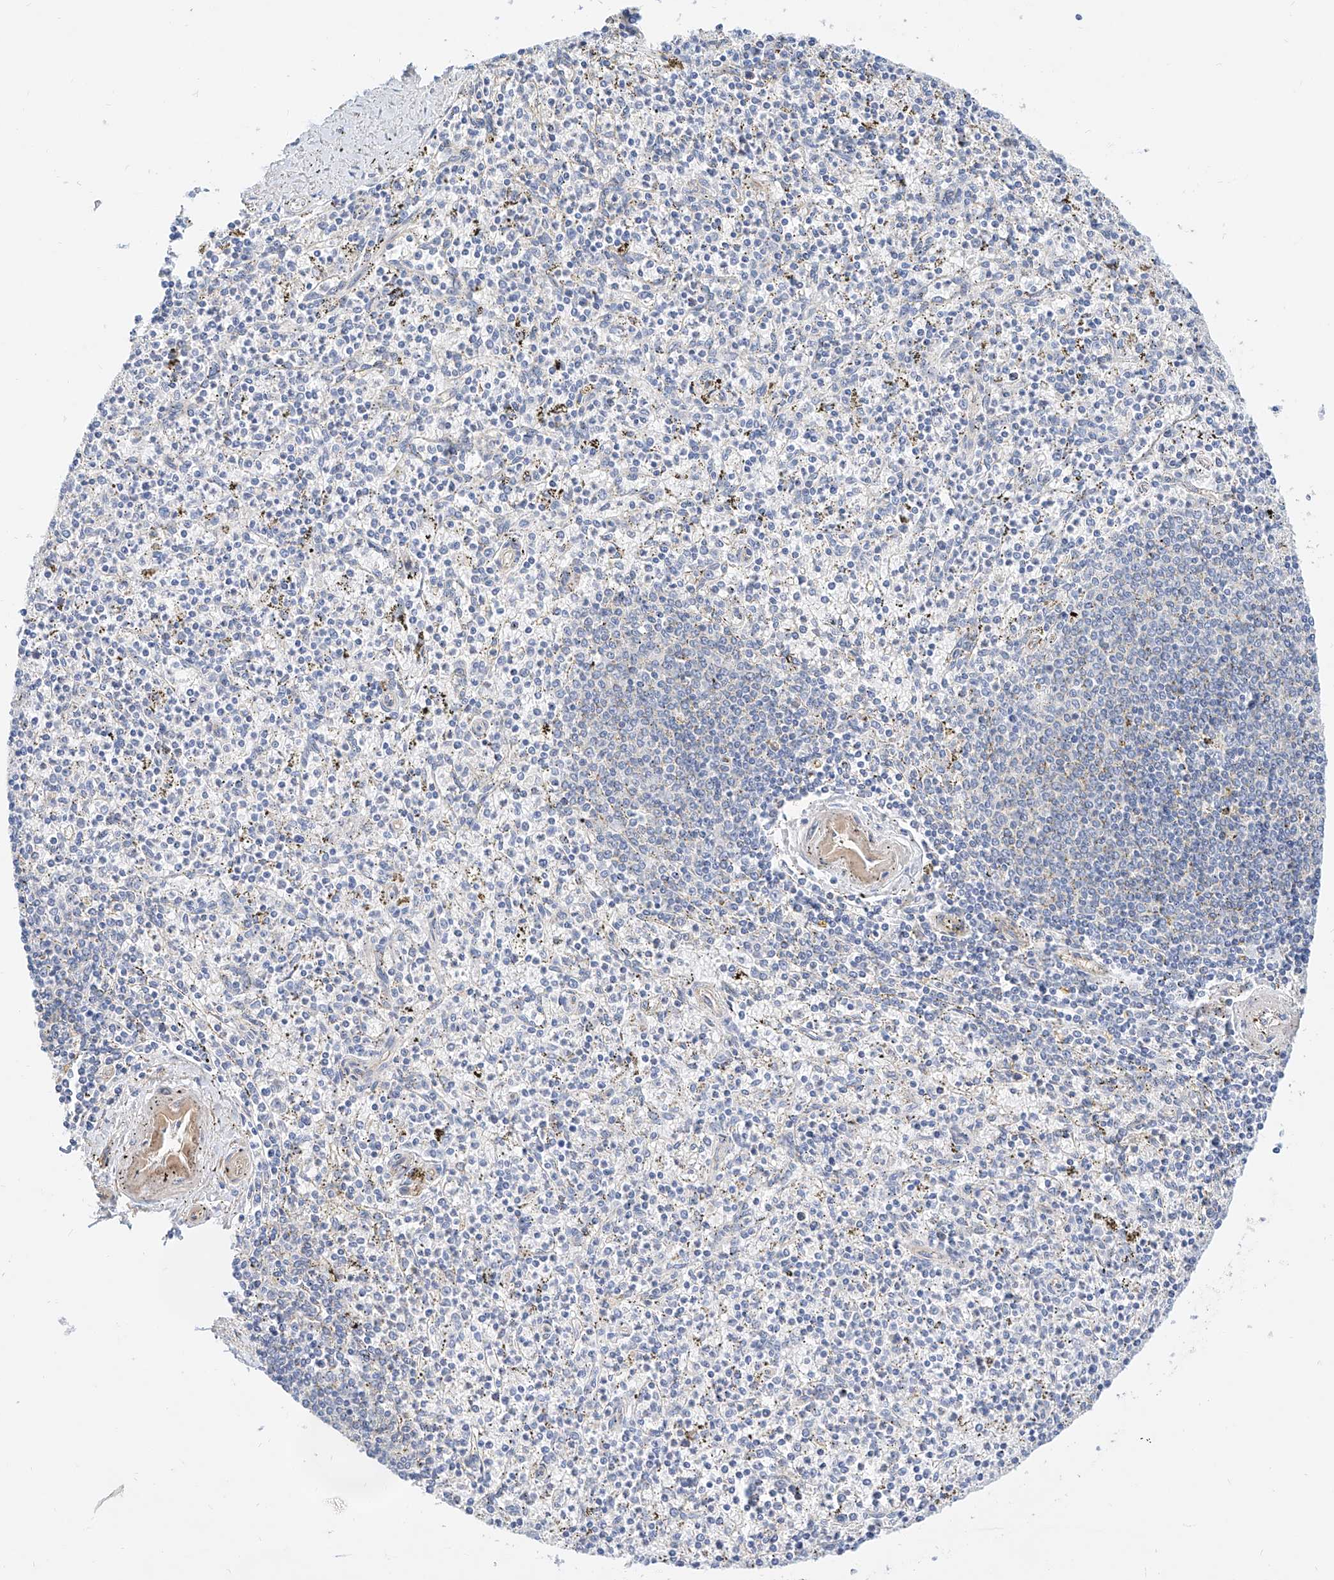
{"staining": {"intensity": "negative", "quantity": "none", "location": "none"}, "tissue": "spleen", "cell_type": "Cells in red pulp", "image_type": "normal", "snomed": [{"axis": "morphology", "description": "Normal tissue, NOS"}, {"axis": "topography", "description": "Spleen"}], "caption": "Image shows no significant protein positivity in cells in red pulp of benign spleen. (Brightfield microscopy of DAB (3,3'-diaminobenzidine) immunohistochemistry (IHC) at high magnification).", "gene": "SBSPON", "patient": {"sex": "male", "age": 72}}